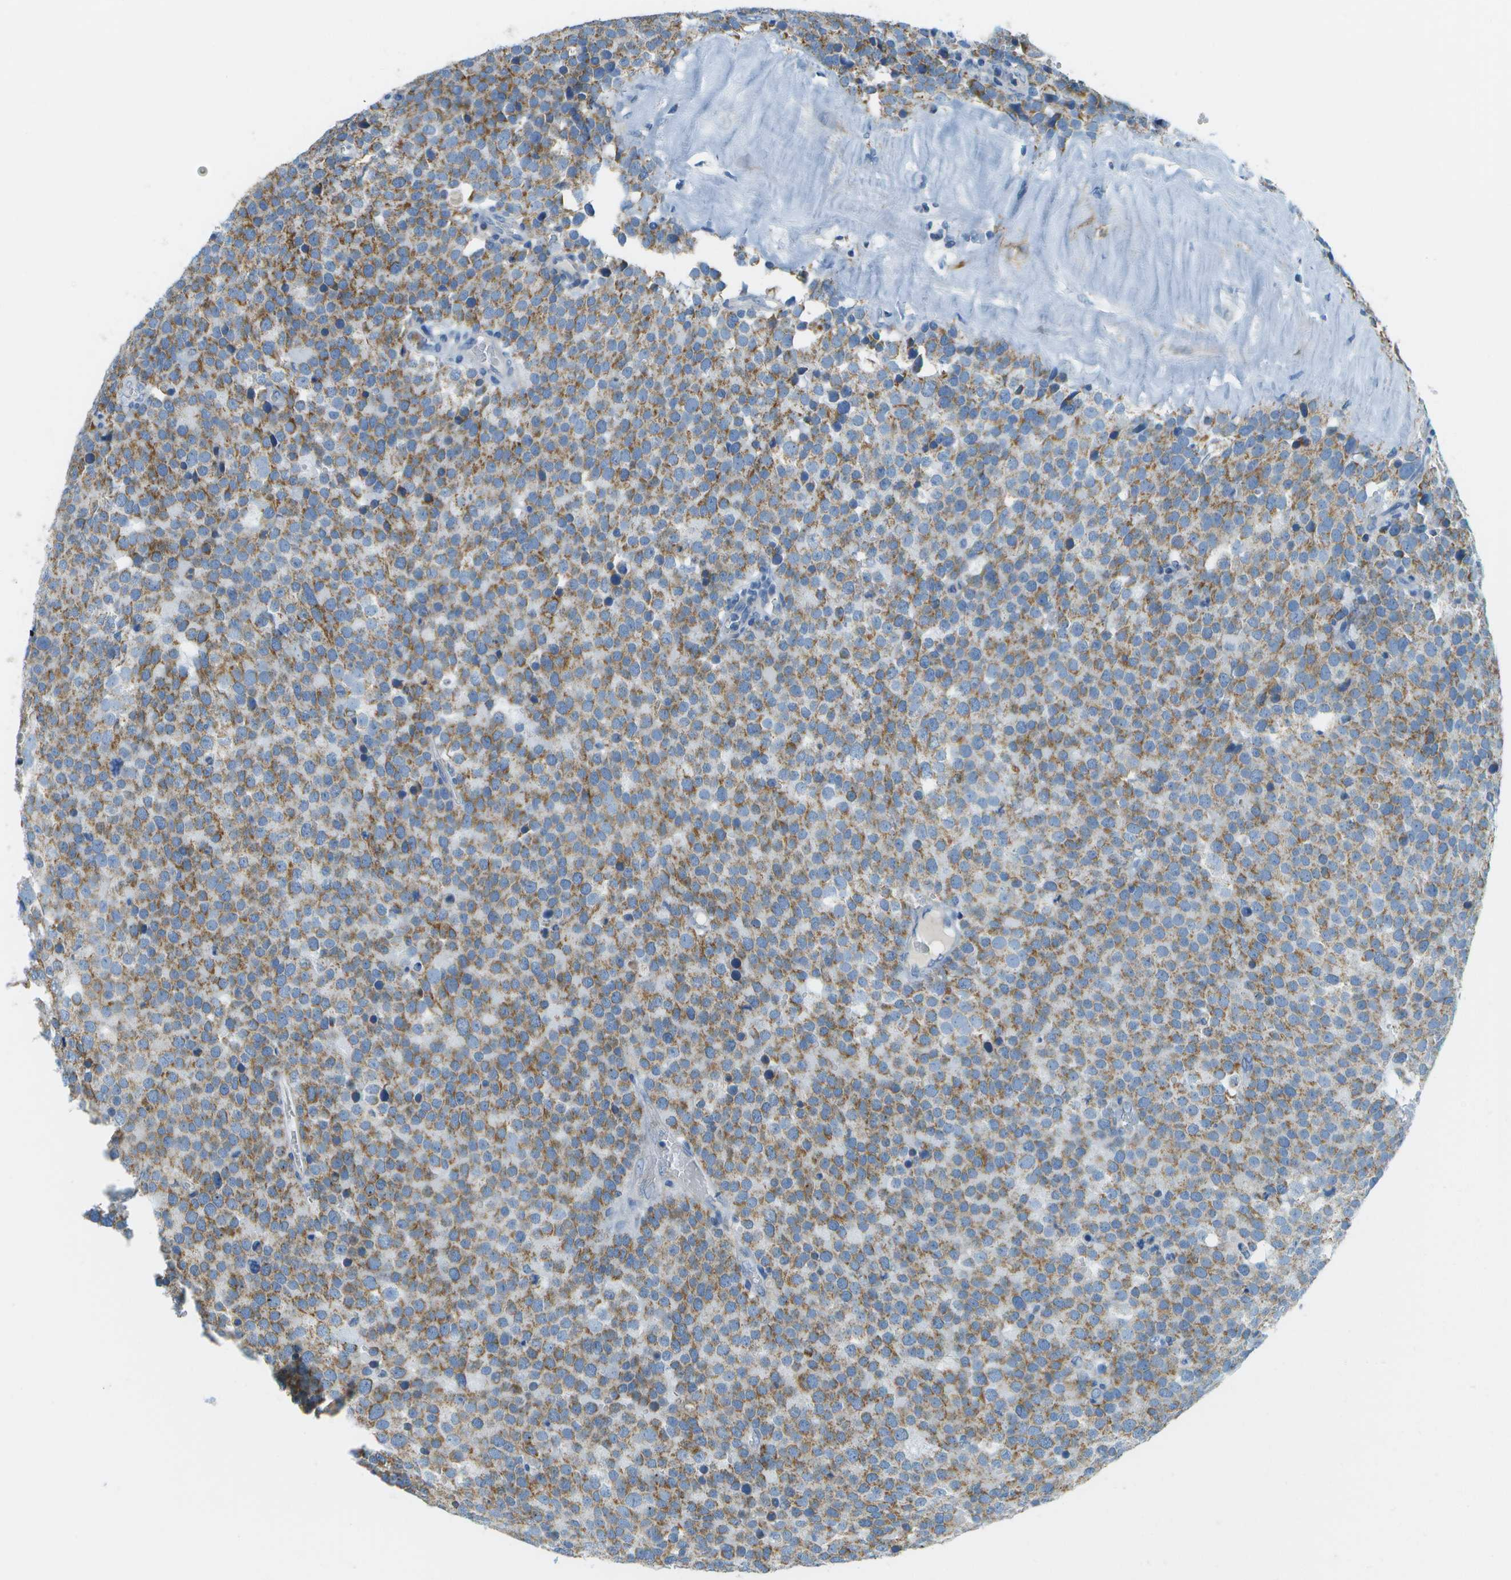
{"staining": {"intensity": "moderate", "quantity": ">75%", "location": "cytoplasmic/membranous"}, "tissue": "testis cancer", "cell_type": "Tumor cells", "image_type": "cancer", "snomed": [{"axis": "morphology", "description": "Normal tissue, NOS"}, {"axis": "morphology", "description": "Seminoma, NOS"}, {"axis": "topography", "description": "Testis"}], "caption": "A medium amount of moderate cytoplasmic/membranous positivity is present in about >75% of tumor cells in testis cancer (seminoma) tissue. (DAB (3,3'-diaminobenzidine) IHC, brown staining for protein, blue staining for nuclei).", "gene": "PTGIS", "patient": {"sex": "male", "age": 71}}